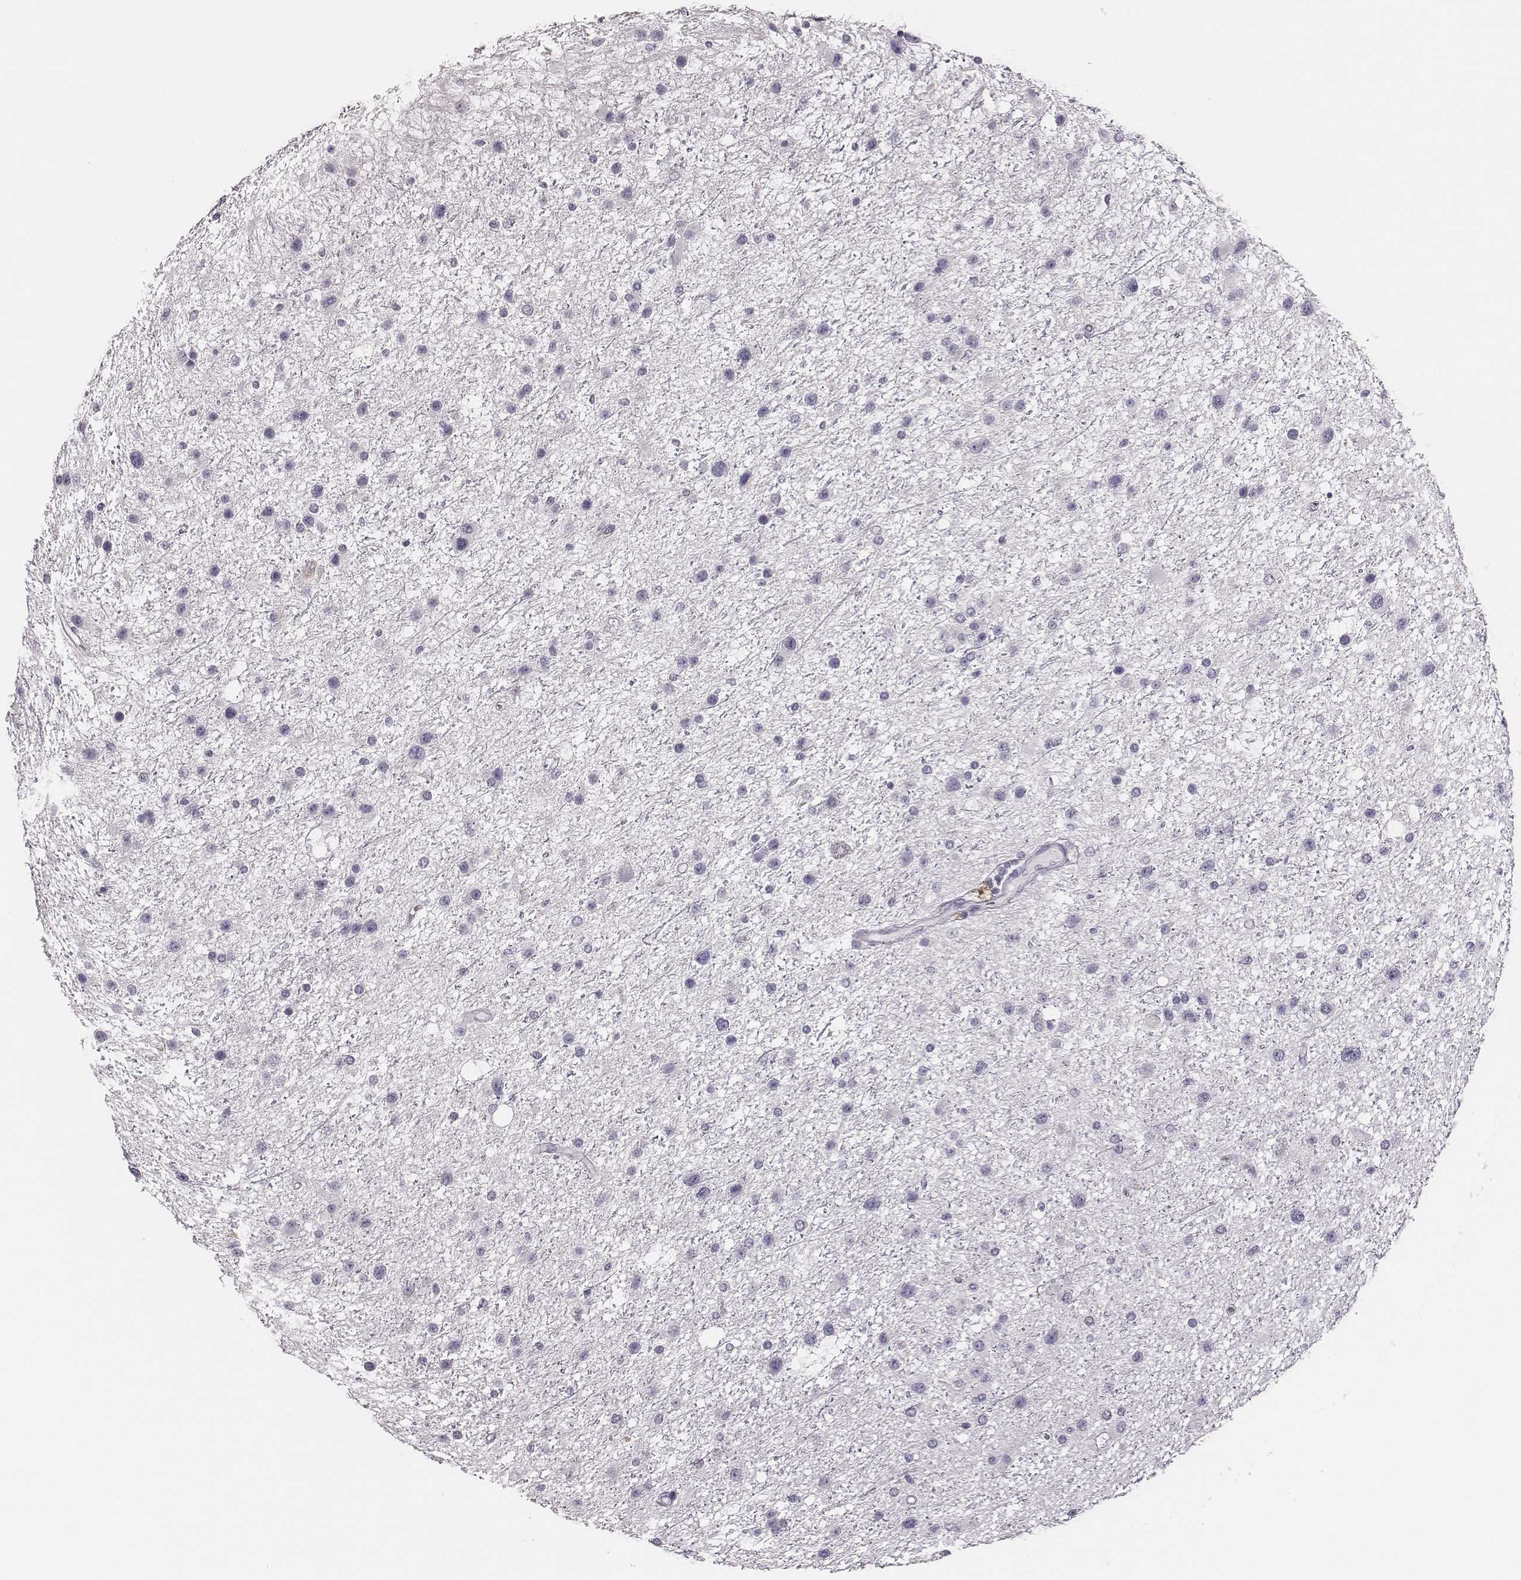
{"staining": {"intensity": "negative", "quantity": "none", "location": "none"}, "tissue": "glioma", "cell_type": "Tumor cells", "image_type": "cancer", "snomed": [{"axis": "morphology", "description": "Glioma, malignant, Low grade"}, {"axis": "topography", "description": "Brain"}], "caption": "This is a photomicrograph of immunohistochemistry staining of glioma, which shows no positivity in tumor cells.", "gene": "ADGRF4", "patient": {"sex": "female", "age": 32}}